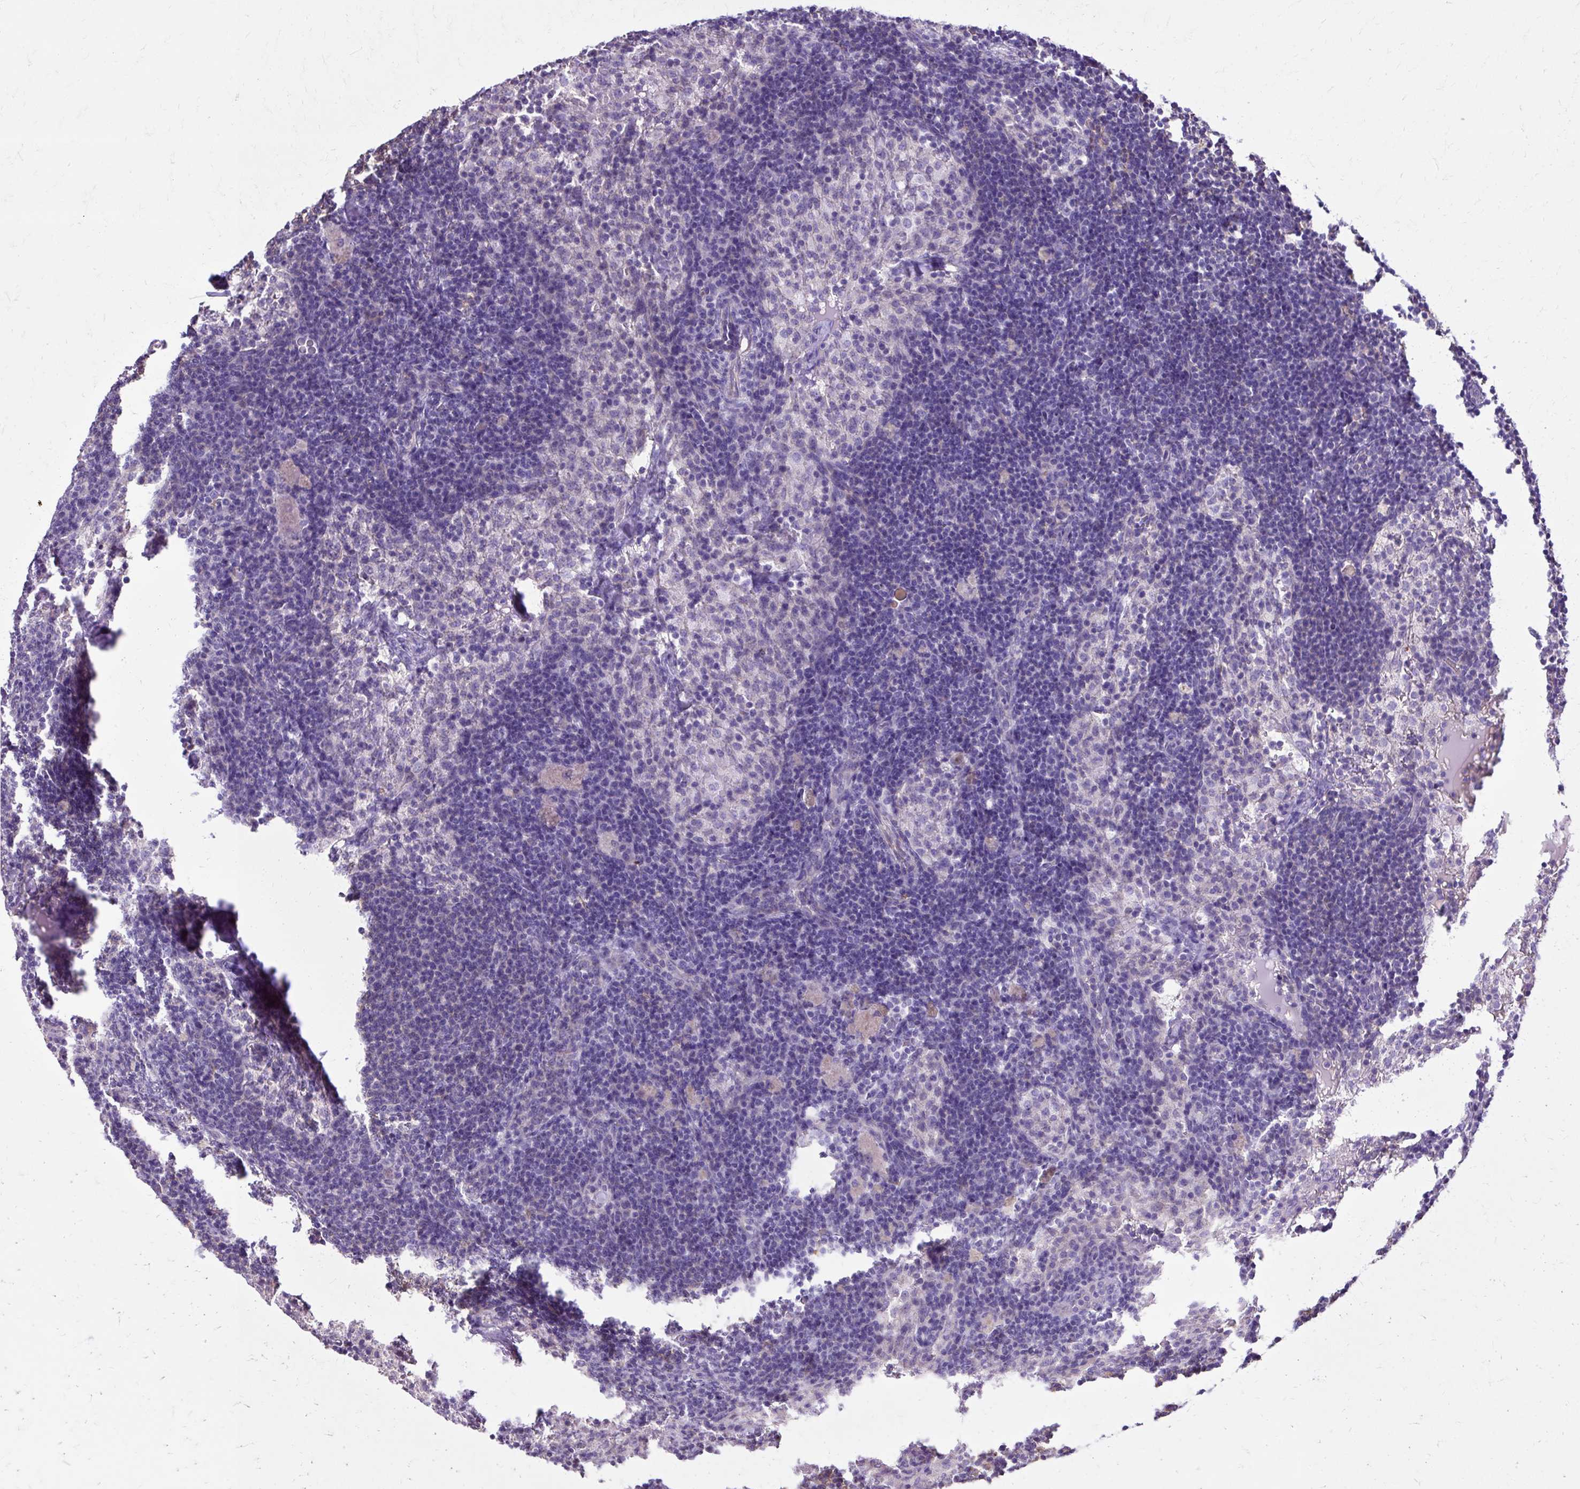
{"staining": {"intensity": "negative", "quantity": "none", "location": "none"}, "tissue": "lymph node", "cell_type": "Germinal center cells", "image_type": "normal", "snomed": [{"axis": "morphology", "description": "Normal tissue, NOS"}, {"axis": "topography", "description": "Lymph node"}], "caption": "Protein analysis of normal lymph node reveals no significant positivity in germinal center cells.", "gene": "USHBP1", "patient": {"sex": "male", "age": 49}}